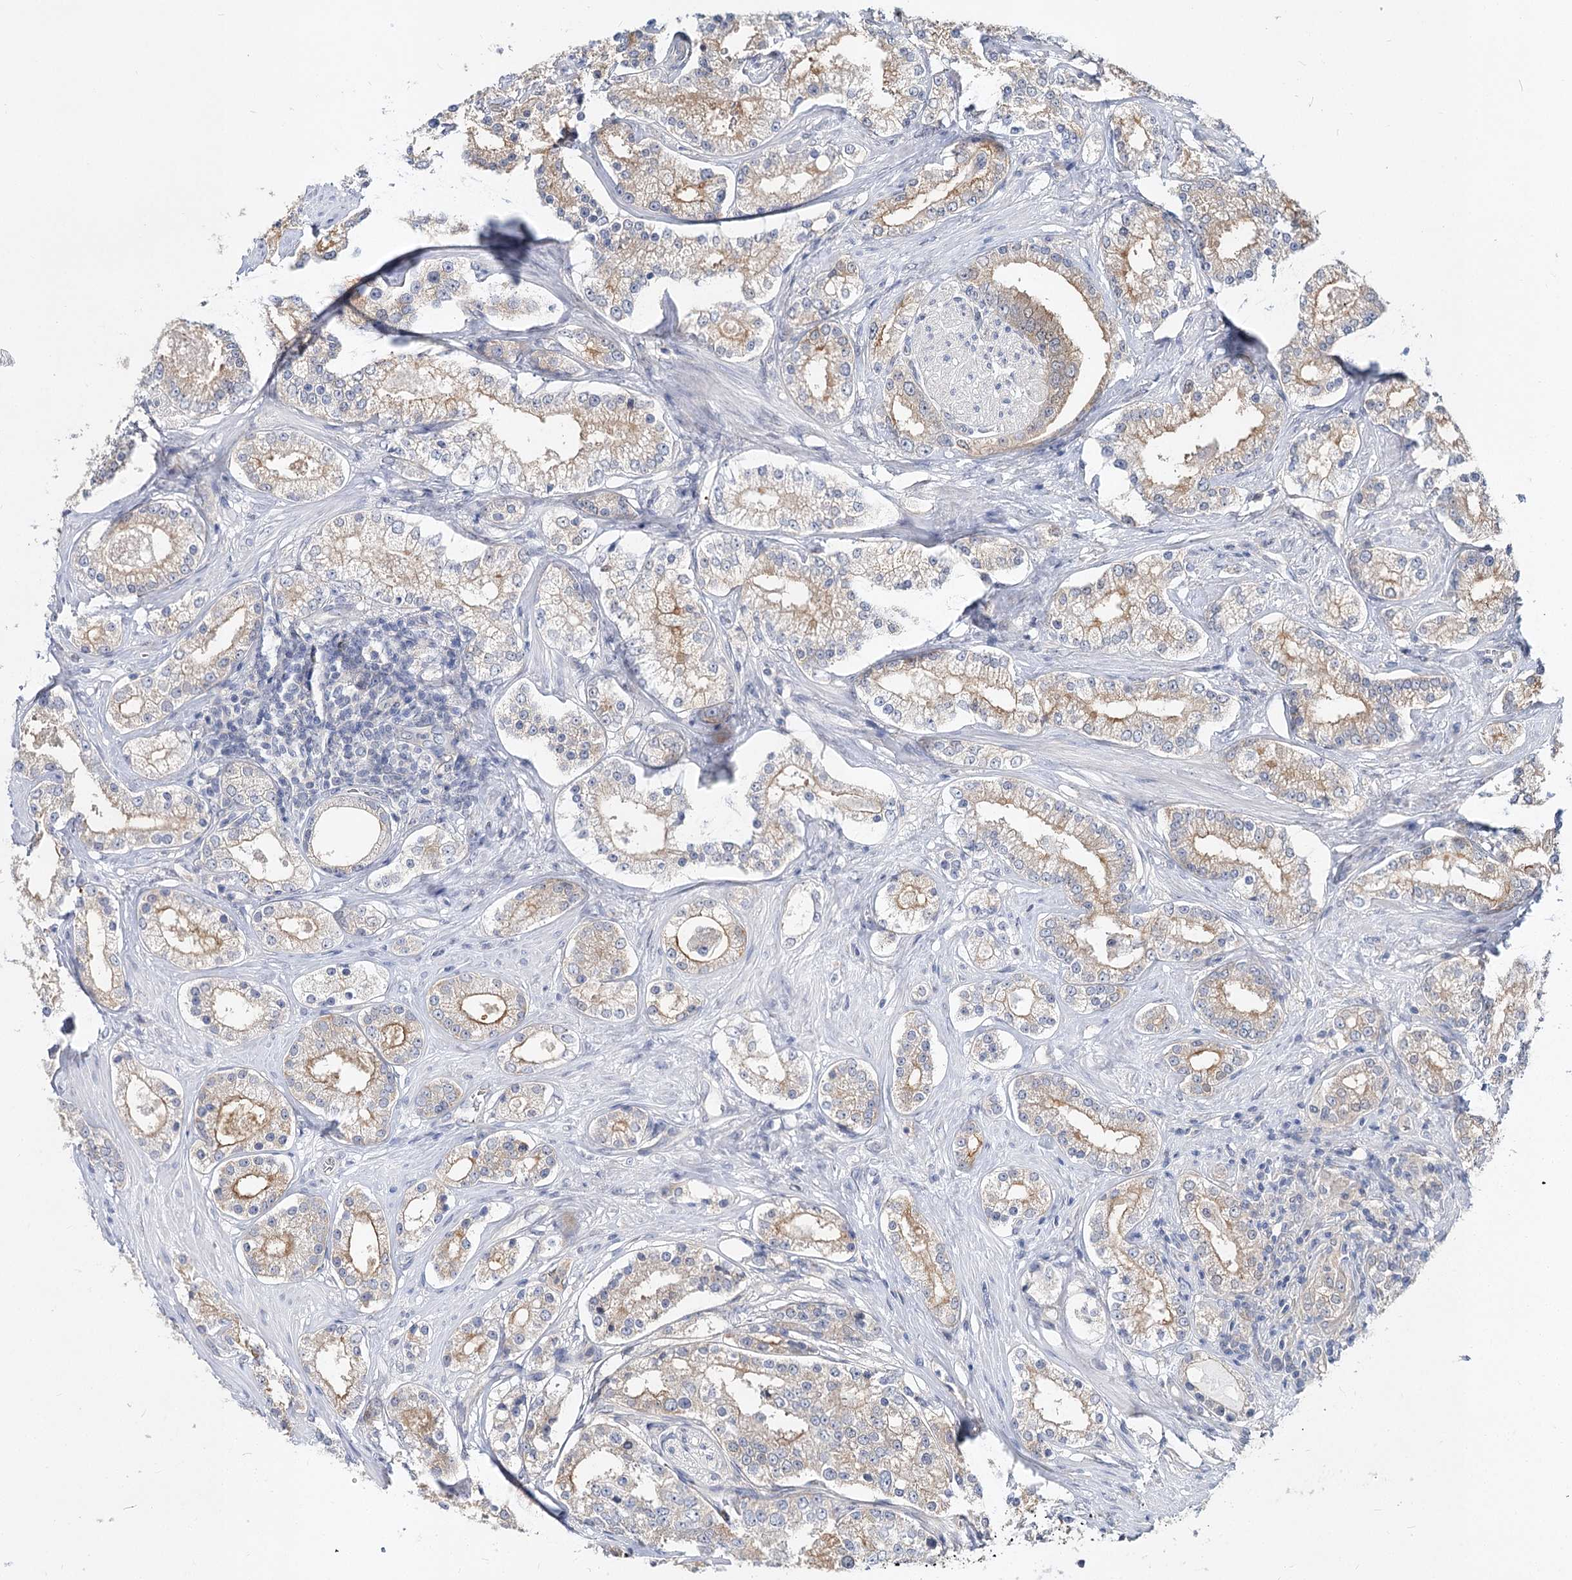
{"staining": {"intensity": "weak", "quantity": "<25%", "location": "cytoplasmic/membranous"}, "tissue": "prostate cancer", "cell_type": "Tumor cells", "image_type": "cancer", "snomed": [{"axis": "morphology", "description": "Normal tissue, NOS"}, {"axis": "morphology", "description": "Adenocarcinoma, High grade"}, {"axis": "topography", "description": "Prostate"}], "caption": "Protein analysis of adenocarcinoma (high-grade) (prostate) exhibits no significant positivity in tumor cells. Brightfield microscopy of immunohistochemistry (IHC) stained with DAB (3,3'-diaminobenzidine) (brown) and hematoxylin (blue), captured at high magnification.", "gene": "UGP2", "patient": {"sex": "male", "age": 83}}